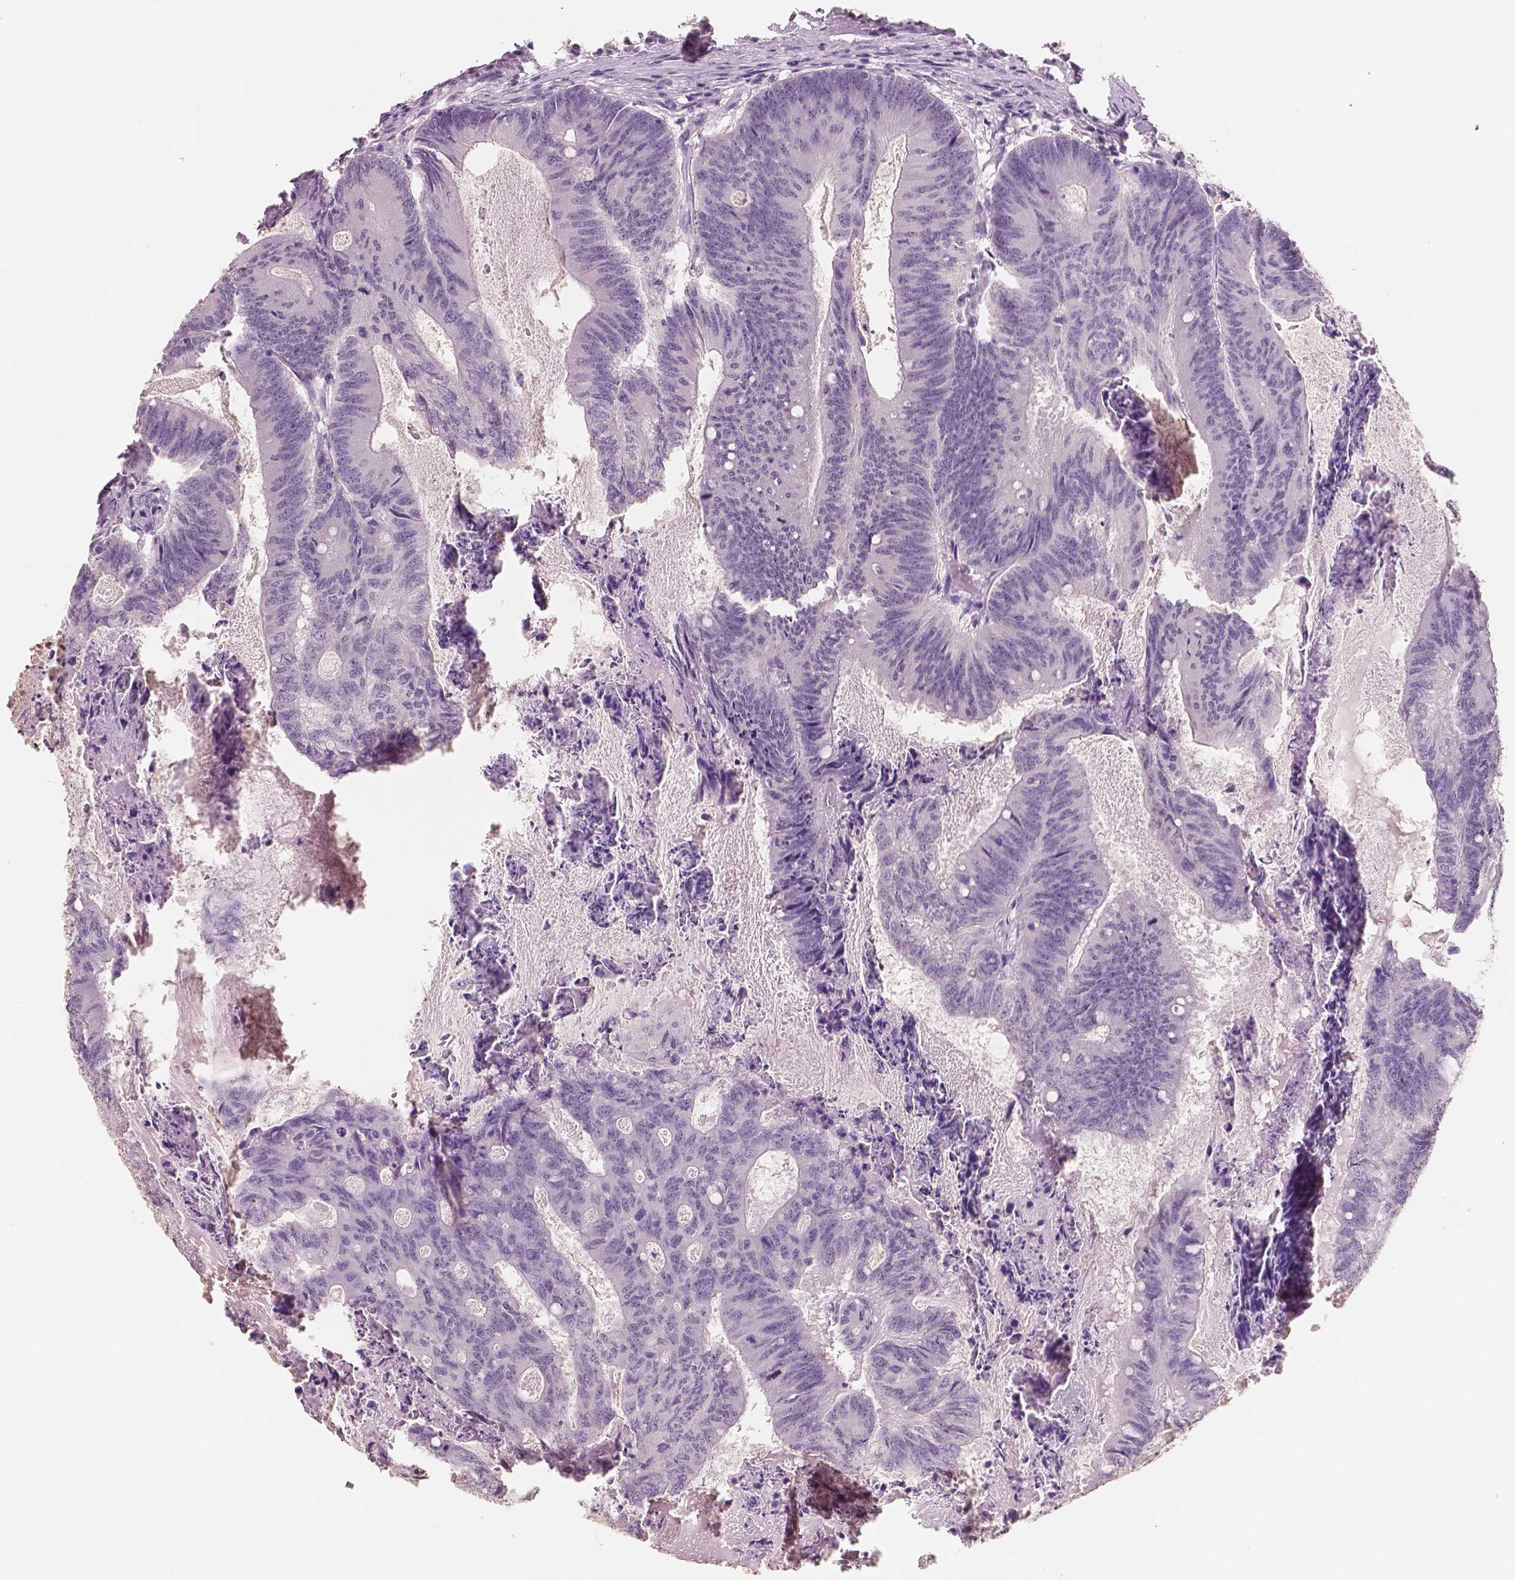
{"staining": {"intensity": "negative", "quantity": "none", "location": "none"}, "tissue": "colorectal cancer", "cell_type": "Tumor cells", "image_type": "cancer", "snomed": [{"axis": "morphology", "description": "Adenocarcinoma, NOS"}, {"axis": "topography", "description": "Colon"}], "caption": "A micrograph of human colorectal cancer is negative for staining in tumor cells.", "gene": "NECAB1", "patient": {"sex": "female", "age": 70}}